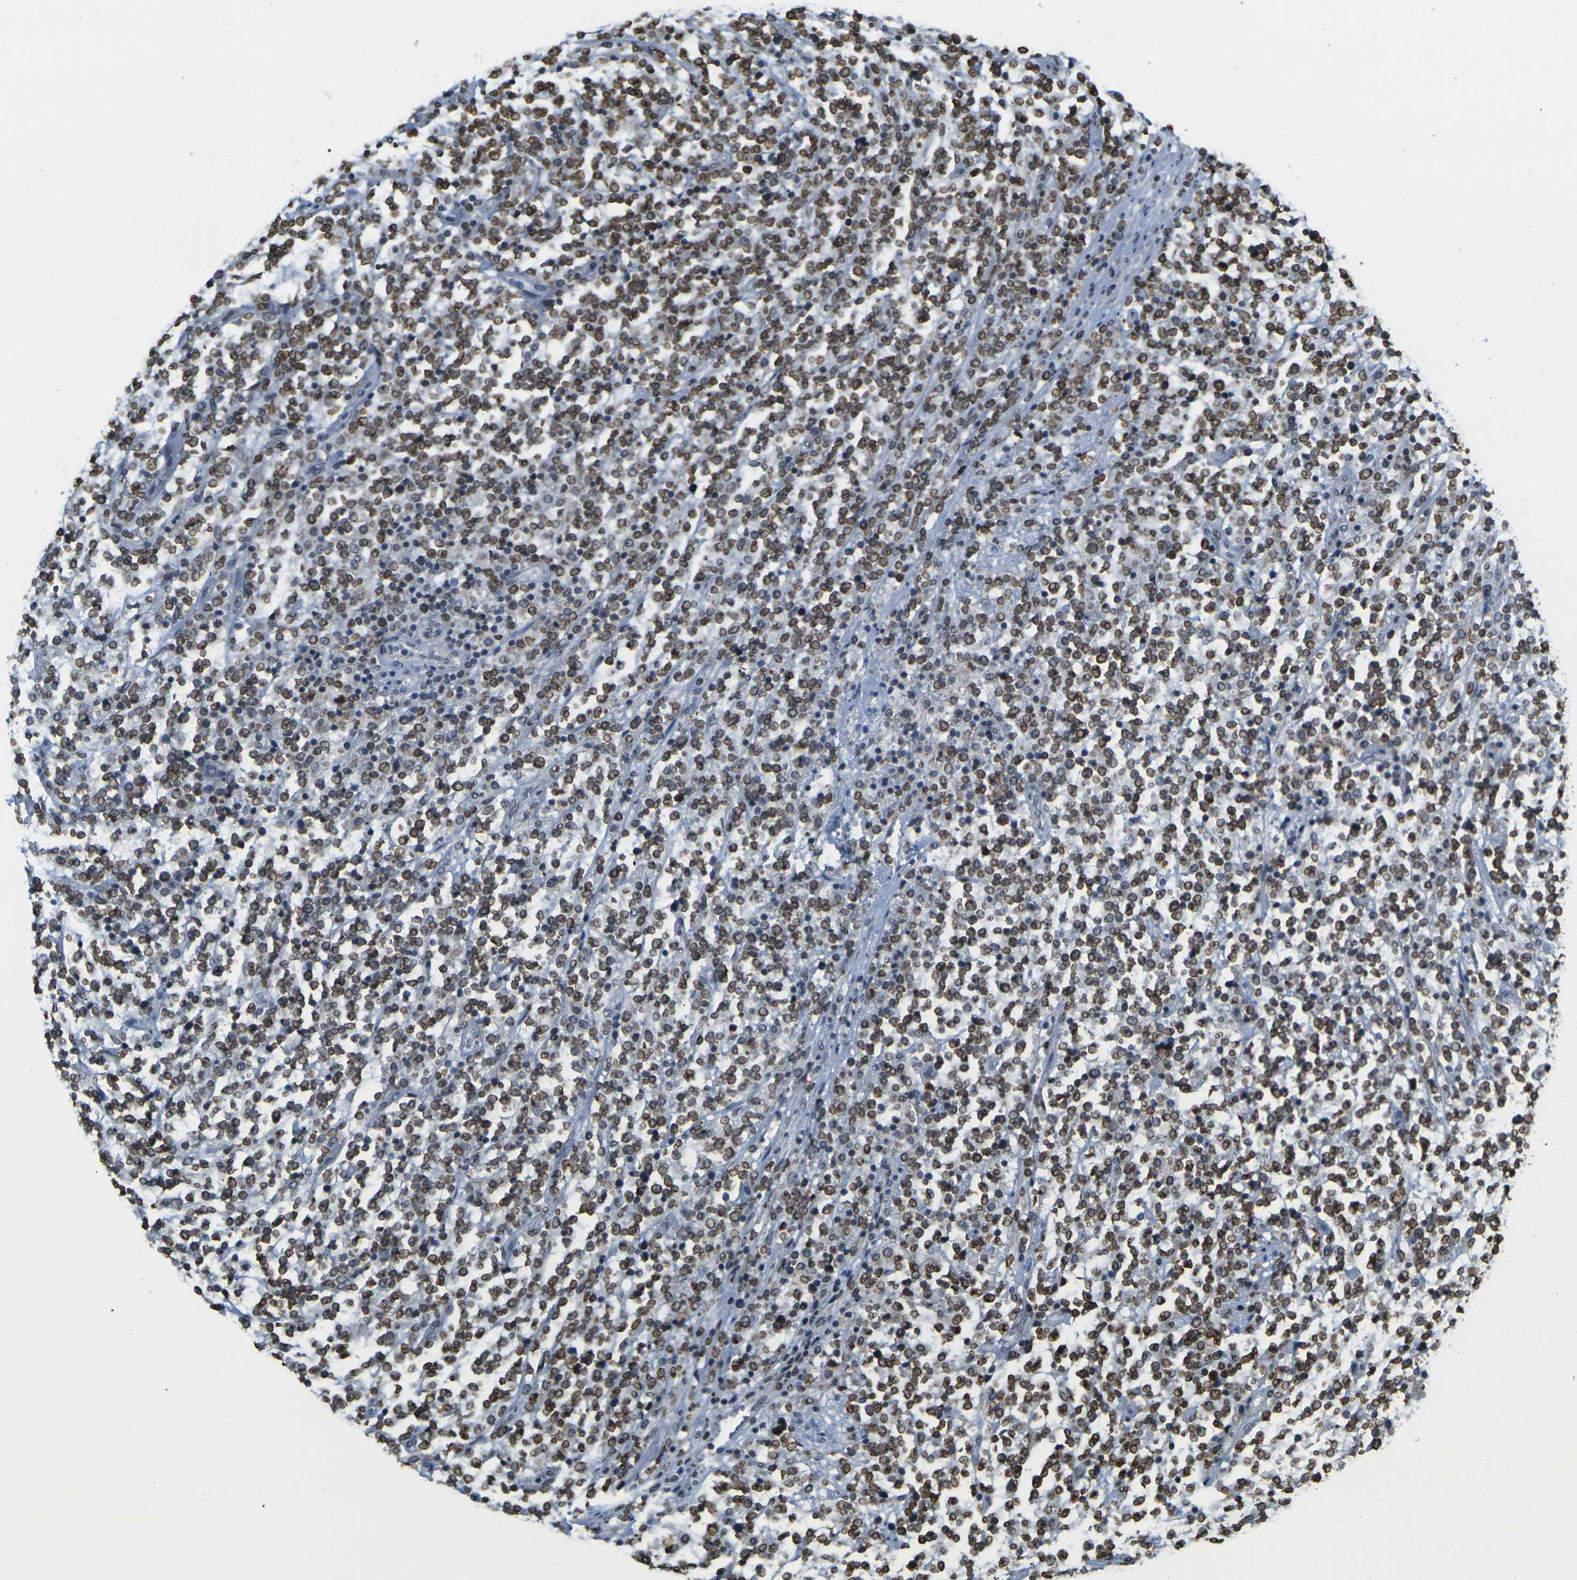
{"staining": {"intensity": "strong", "quantity": ">75%", "location": "nuclear"}, "tissue": "lymphoma", "cell_type": "Tumor cells", "image_type": "cancer", "snomed": [{"axis": "morphology", "description": "Malignant lymphoma, non-Hodgkin's type, High grade"}, {"axis": "topography", "description": "Soft tissue"}], "caption": "Strong nuclear protein staining is seen in about >75% of tumor cells in lymphoma.", "gene": "BRDT", "patient": {"sex": "male", "age": 18}}